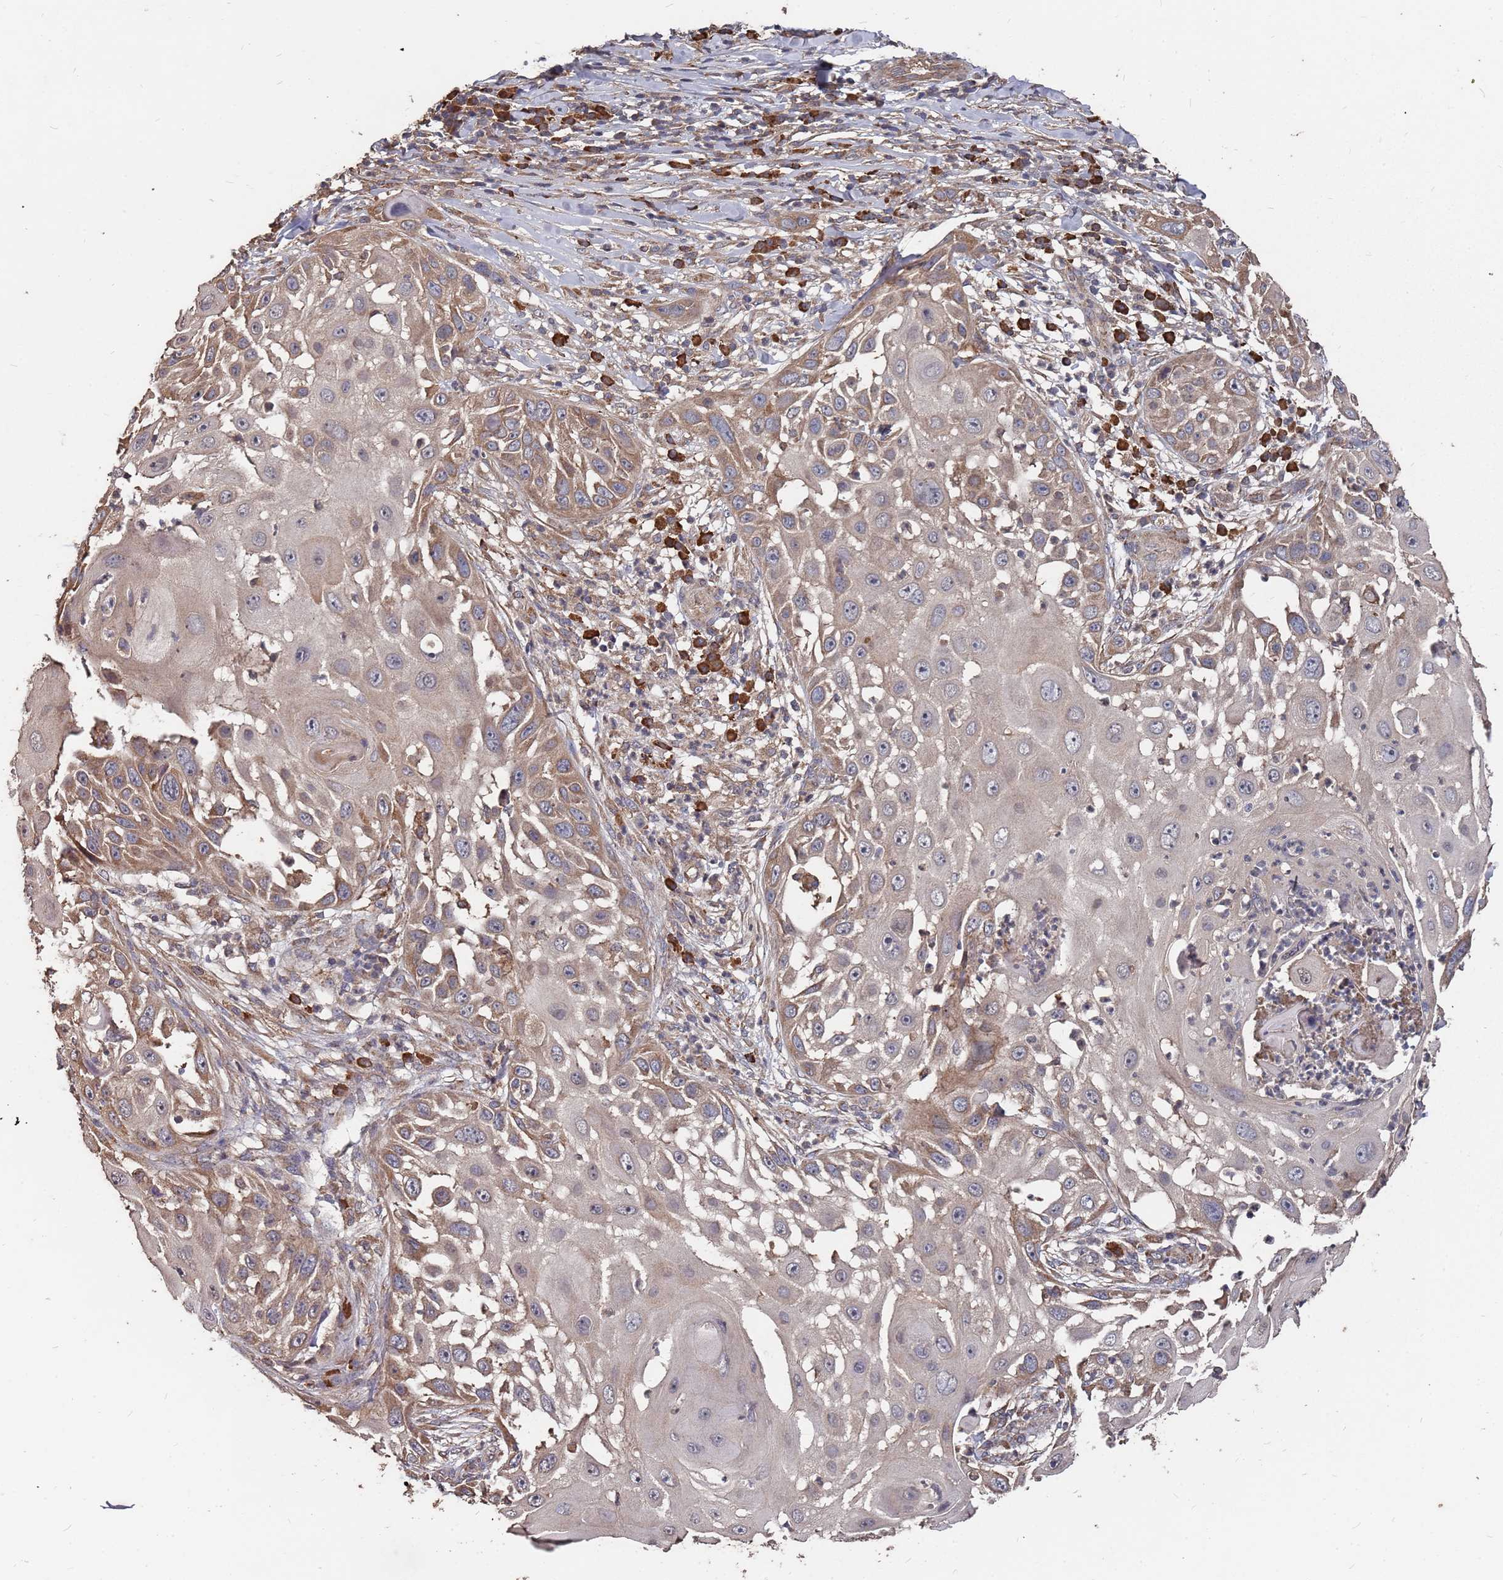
{"staining": {"intensity": "moderate", "quantity": ">75%", "location": "cytoplasmic/membranous"}, "tissue": "skin cancer", "cell_type": "Tumor cells", "image_type": "cancer", "snomed": [{"axis": "morphology", "description": "Squamous cell carcinoma, NOS"}, {"axis": "topography", "description": "Skin"}], "caption": "The micrograph demonstrates immunohistochemical staining of squamous cell carcinoma (skin). There is moderate cytoplasmic/membranous positivity is seen in about >75% of tumor cells.", "gene": "ATG5", "patient": {"sex": "female", "age": 44}}